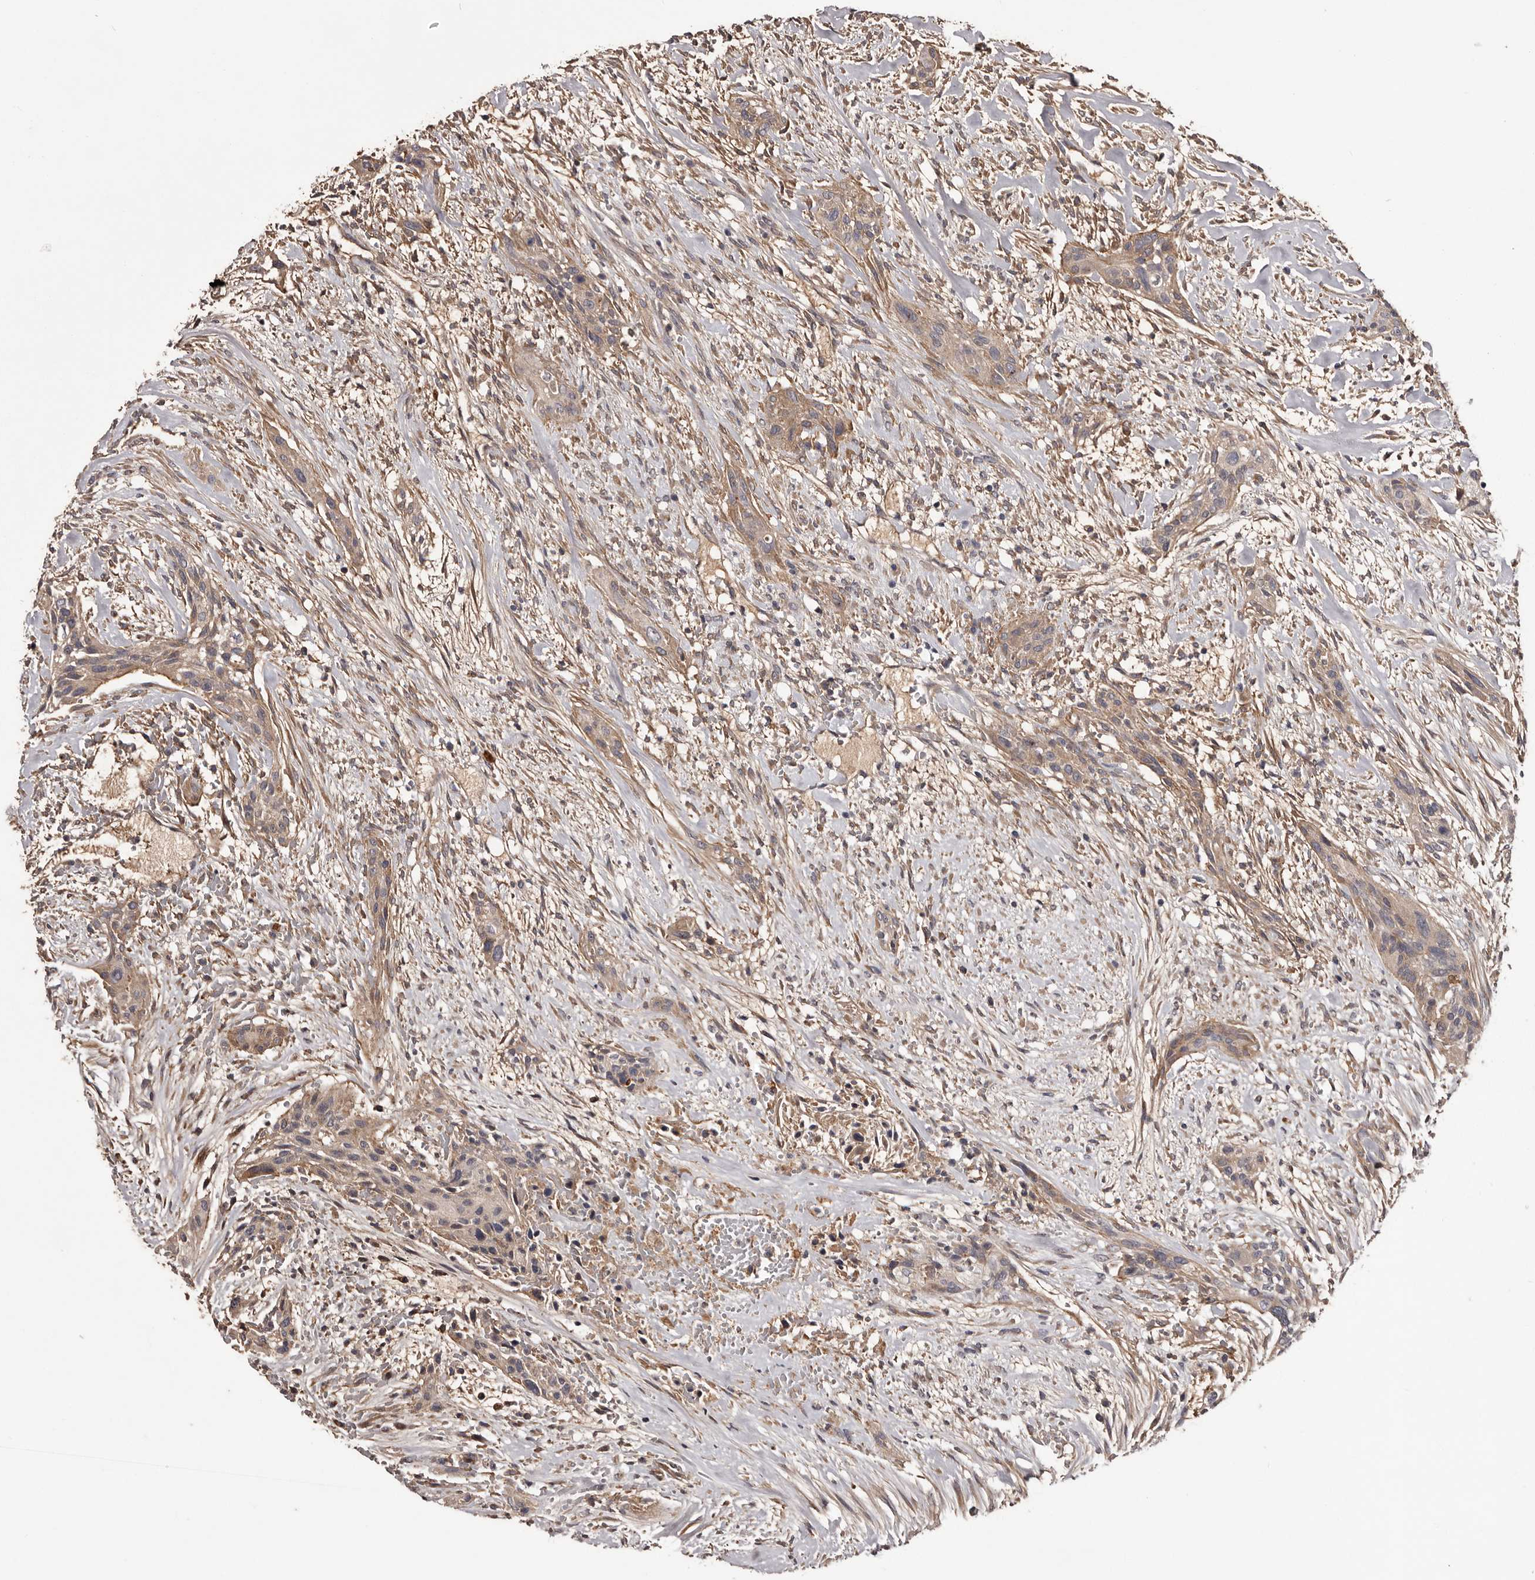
{"staining": {"intensity": "weak", "quantity": ">75%", "location": "cytoplasmic/membranous"}, "tissue": "urothelial cancer", "cell_type": "Tumor cells", "image_type": "cancer", "snomed": [{"axis": "morphology", "description": "Urothelial carcinoma, High grade"}, {"axis": "topography", "description": "Urinary bladder"}], "caption": "Protein expression analysis of urothelial cancer shows weak cytoplasmic/membranous expression in about >75% of tumor cells. The staining was performed using DAB to visualize the protein expression in brown, while the nuclei were stained in blue with hematoxylin (Magnification: 20x).", "gene": "CYP1B1", "patient": {"sex": "male", "age": 35}}